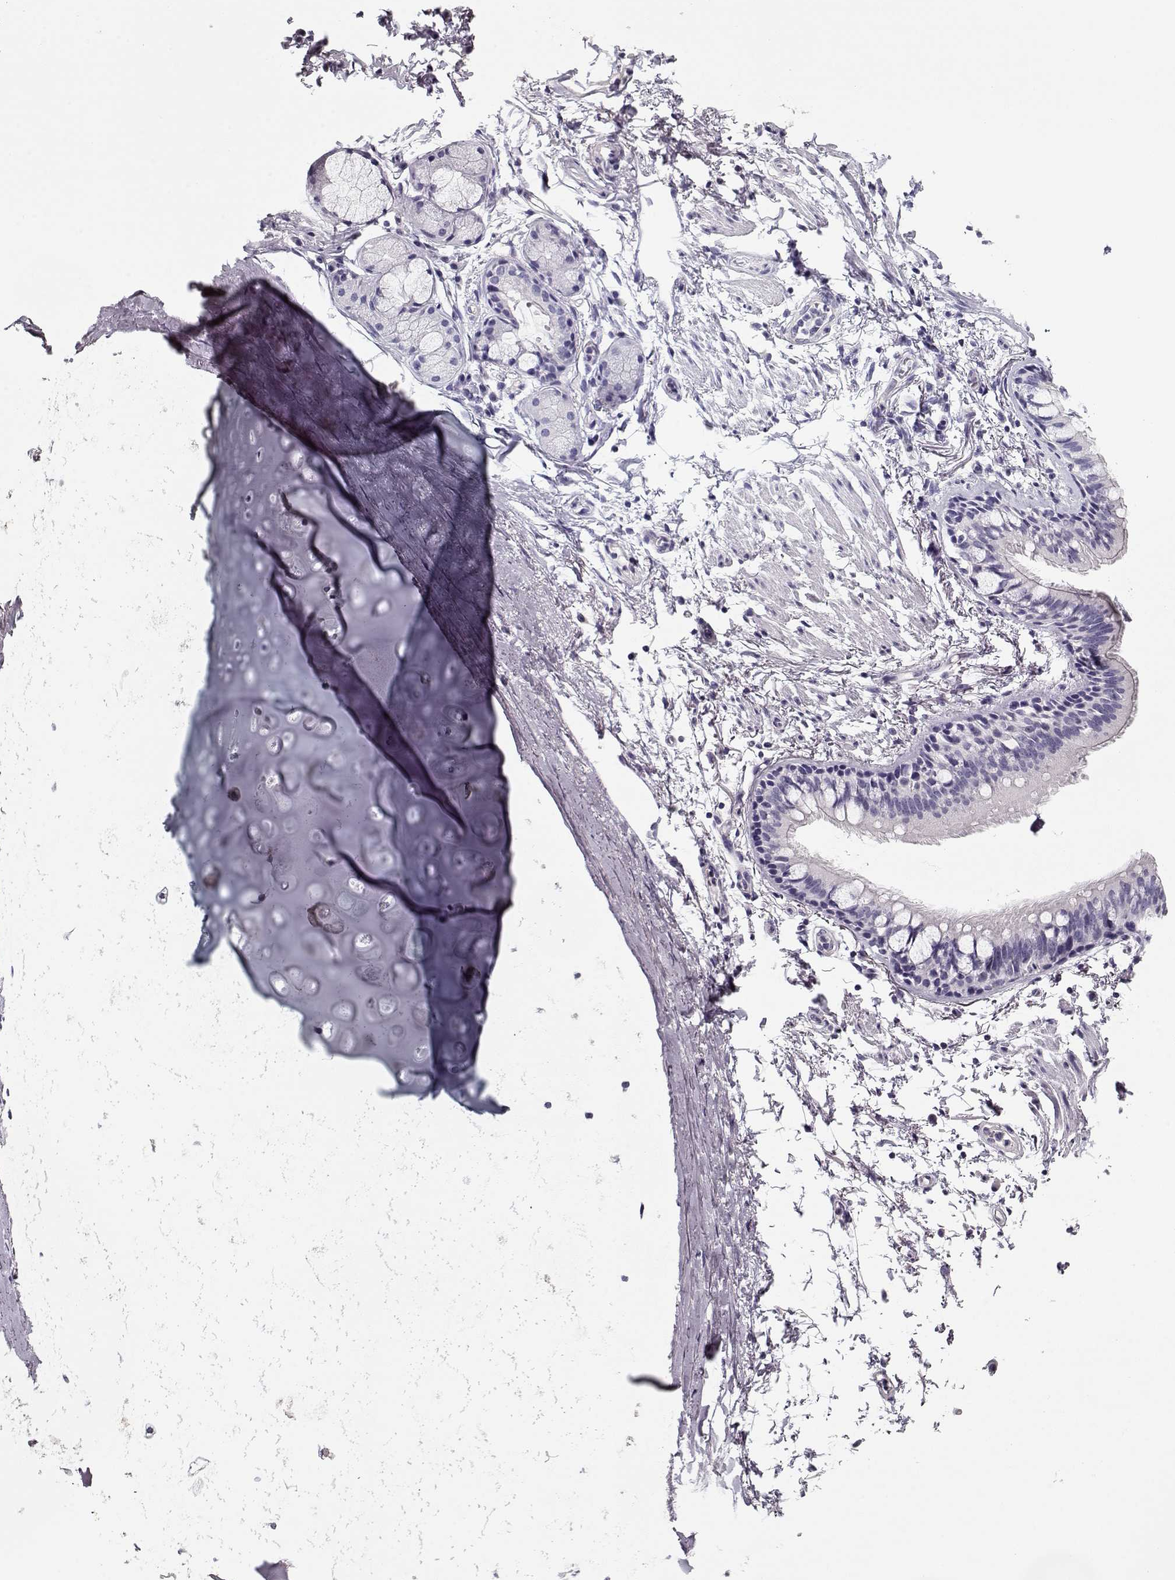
{"staining": {"intensity": "negative", "quantity": "none", "location": "none"}, "tissue": "bronchus", "cell_type": "Respiratory epithelial cells", "image_type": "normal", "snomed": [{"axis": "morphology", "description": "Normal tissue, NOS"}, {"axis": "topography", "description": "Lymph node"}, {"axis": "topography", "description": "Bronchus"}], "caption": "DAB immunohistochemical staining of benign human bronchus displays no significant staining in respiratory epithelial cells.", "gene": "CCDC136", "patient": {"sex": "female", "age": 70}}